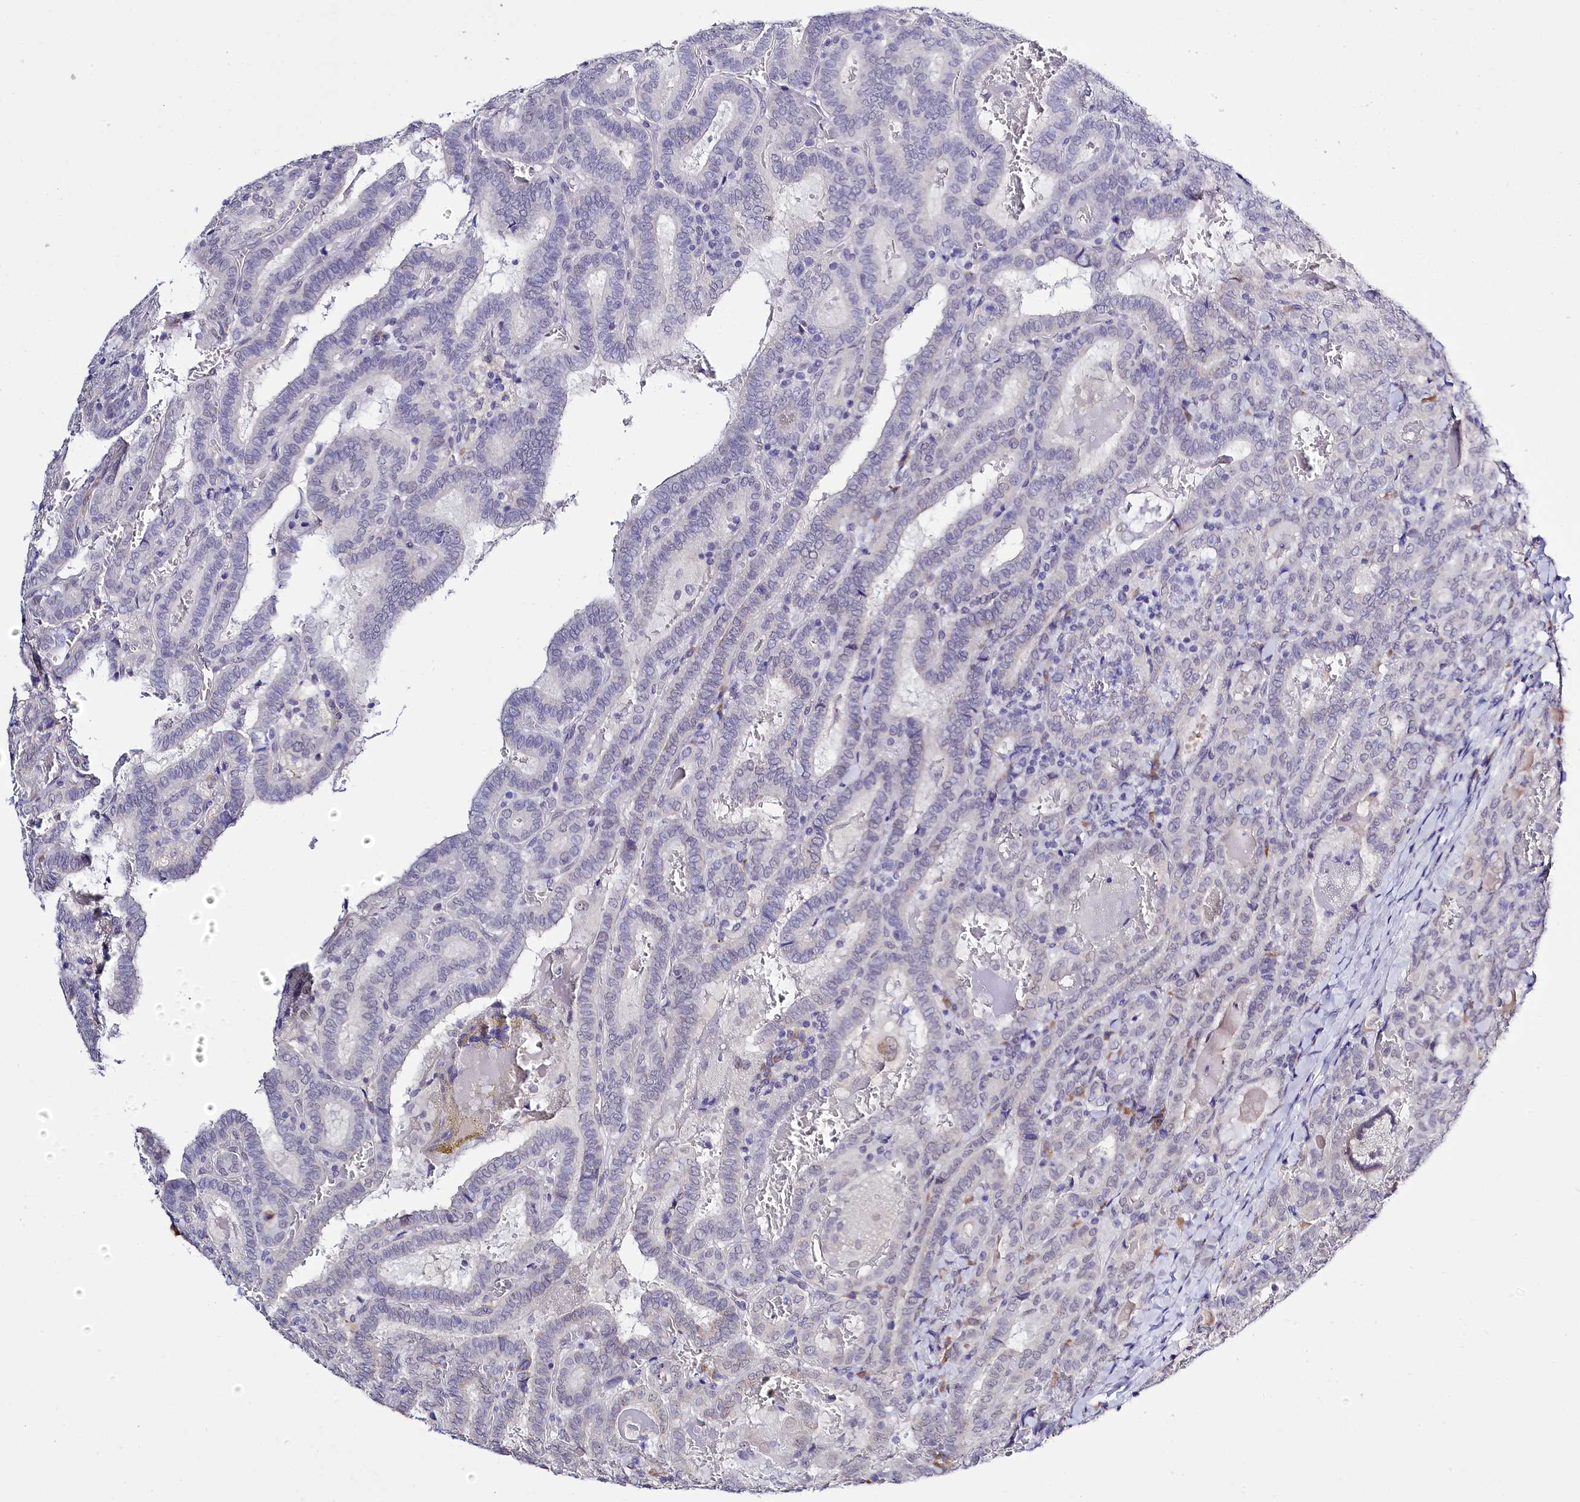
{"staining": {"intensity": "negative", "quantity": "none", "location": "none"}, "tissue": "thyroid cancer", "cell_type": "Tumor cells", "image_type": "cancer", "snomed": [{"axis": "morphology", "description": "Papillary adenocarcinoma, NOS"}, {"axis": "topography", "description": "Thyroid gland"}], "caption": "Immunohistochemistry image of neoplastic tissue: human thyroid cancer (papillary adenocarcinoma) stained with DAB shows no significant protein expression in tumor cells. The staining was performed using DAB (3,3'-diaminobenzidine) to visualize the protein expression in brown, while the nuclei were stained in blue with hematoxylin (Magnification: 20x).", "gene": "SPATS2", "patient": {"sex": "female", "age": 72}}